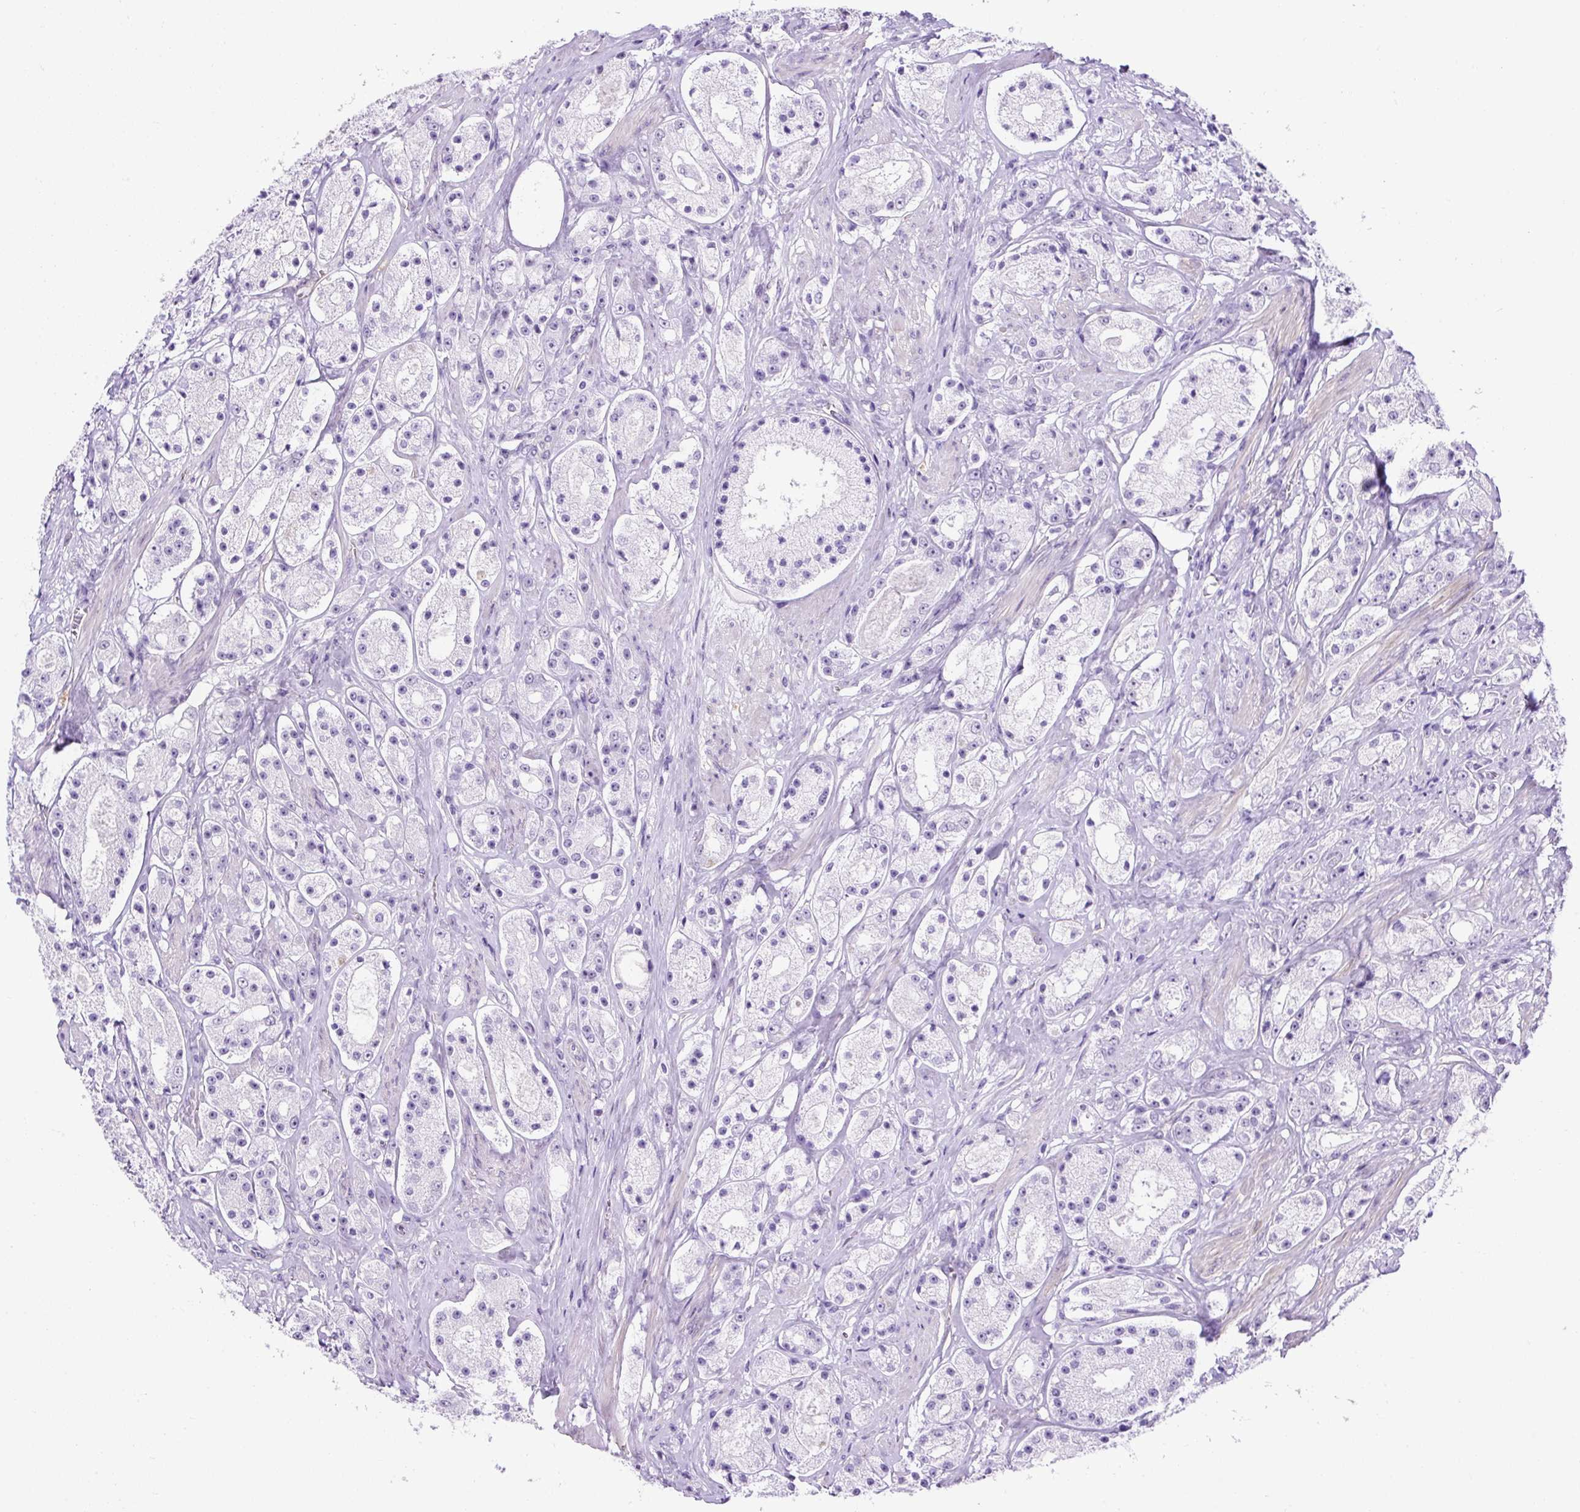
{"staining": {"intensity": "negative", "quantity": "none", "location": "none"}, "tissue": "prostate cancer", "cell_type": "Tumor cells", "image_type": "cancer", "snomed": [{"axis": "morphology", "description": "Adenocarcinoma, High grade"}, {"axis": "topography", "description": "Prostate"}], "caption": "Immunohistochemistry (IHC) histopathology image of neoplastic tissue: human prostate adenocarcinoma (high-grade) stained with DAB reveals no significant protein positivity in tumor cells.", "gene": "KRT12", "patient": {"sex": "male", "age": 67}}